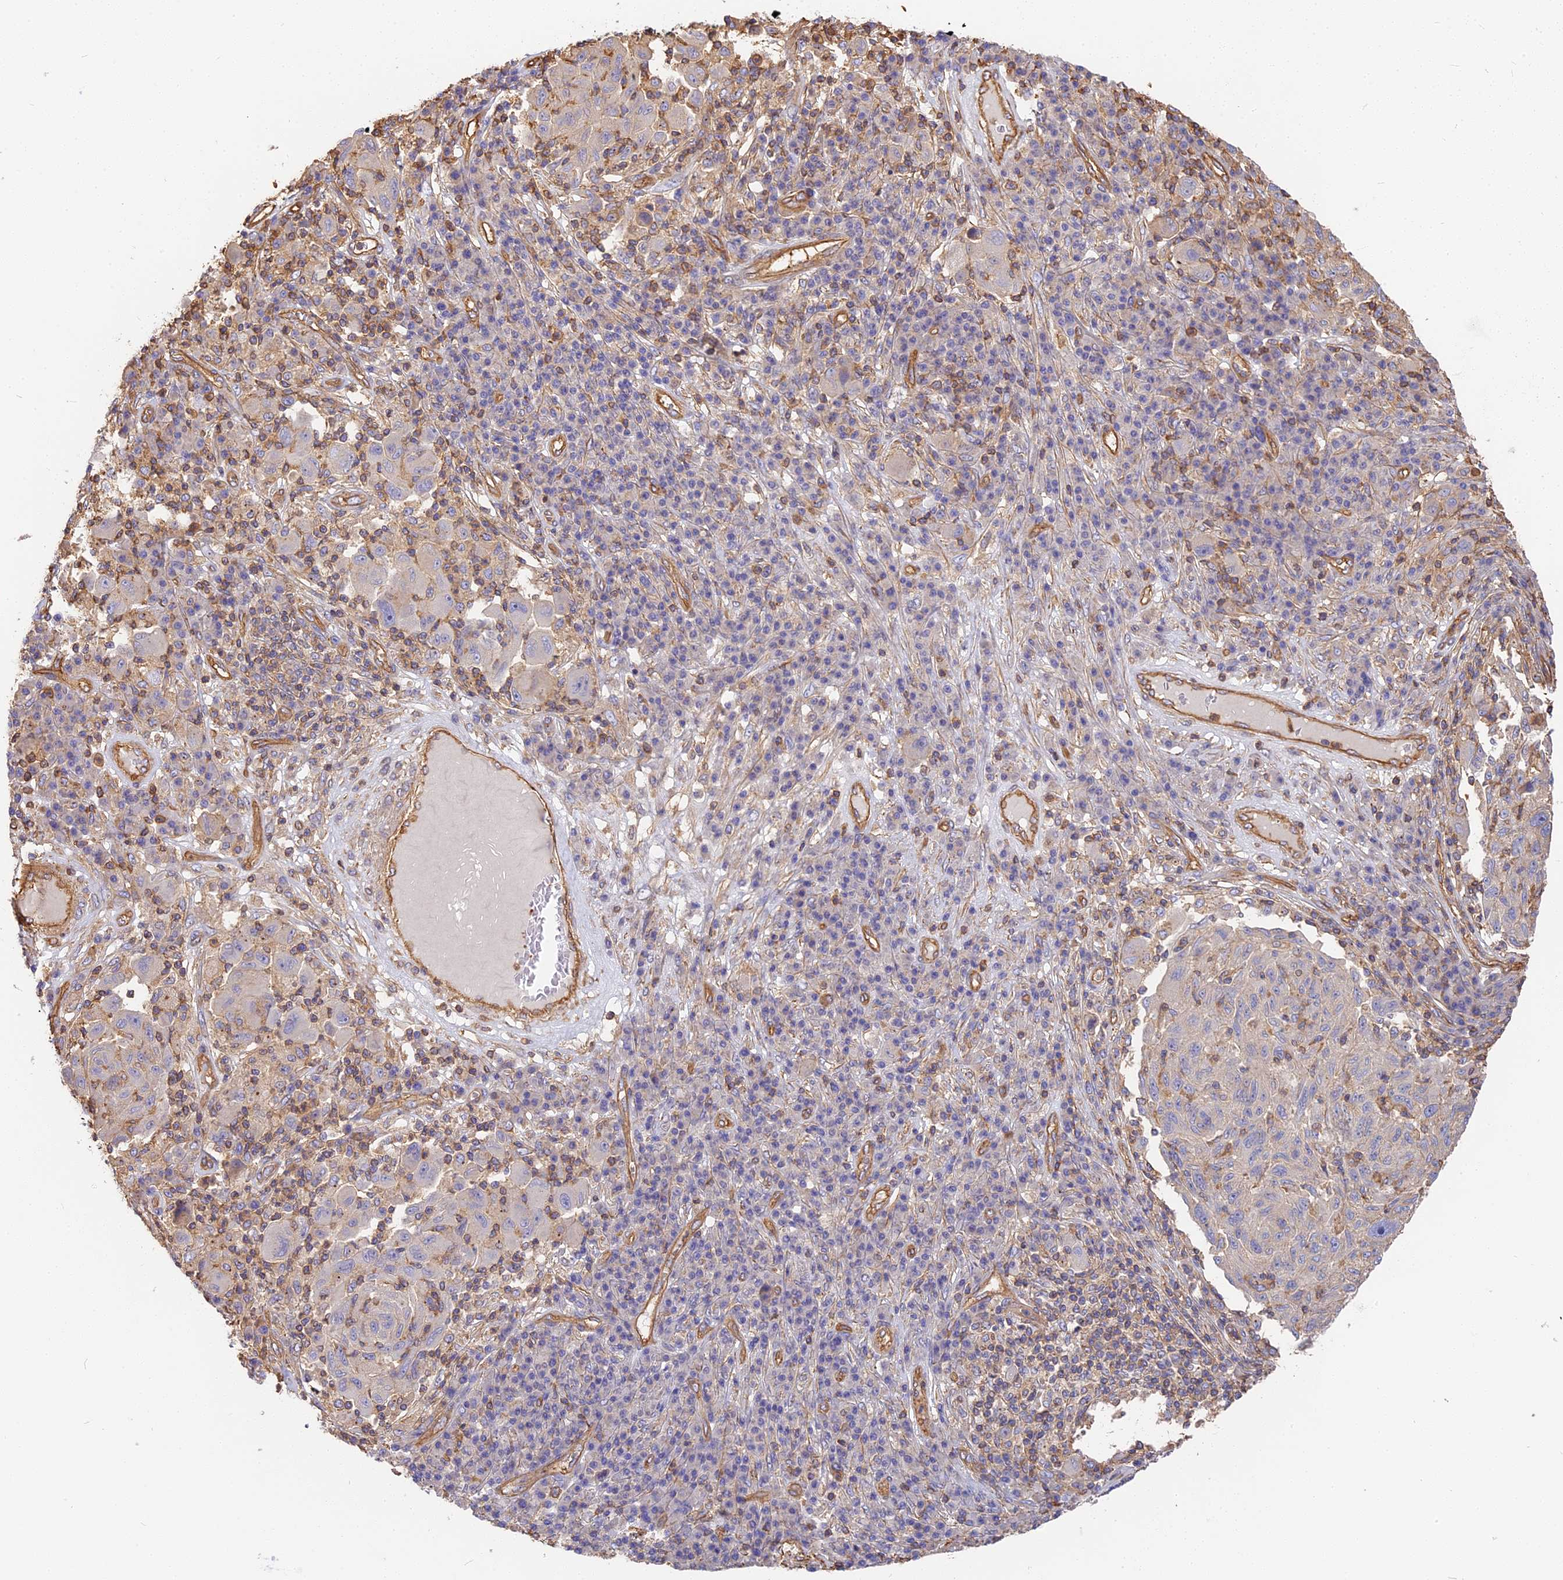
{"staining": {"intensity": "negative", "quantity": "none", "location": "none"}, "tissue": "melanoma", "cell_type": "Tumor cells", "image_type": "cancer", "snomed": [{"axis": "morphology", "description": "Malignant melanoma, NOS"}, {"axis": "topography", "description": "Skin"}], "caption": "A high-resolution photomicrograph shows immunohistochemistry staining of malignant melanoma, which shows no significant positivity in tumor cells.", "gene": "VPS18", "patient": {"sex": "male", "age": 53}}